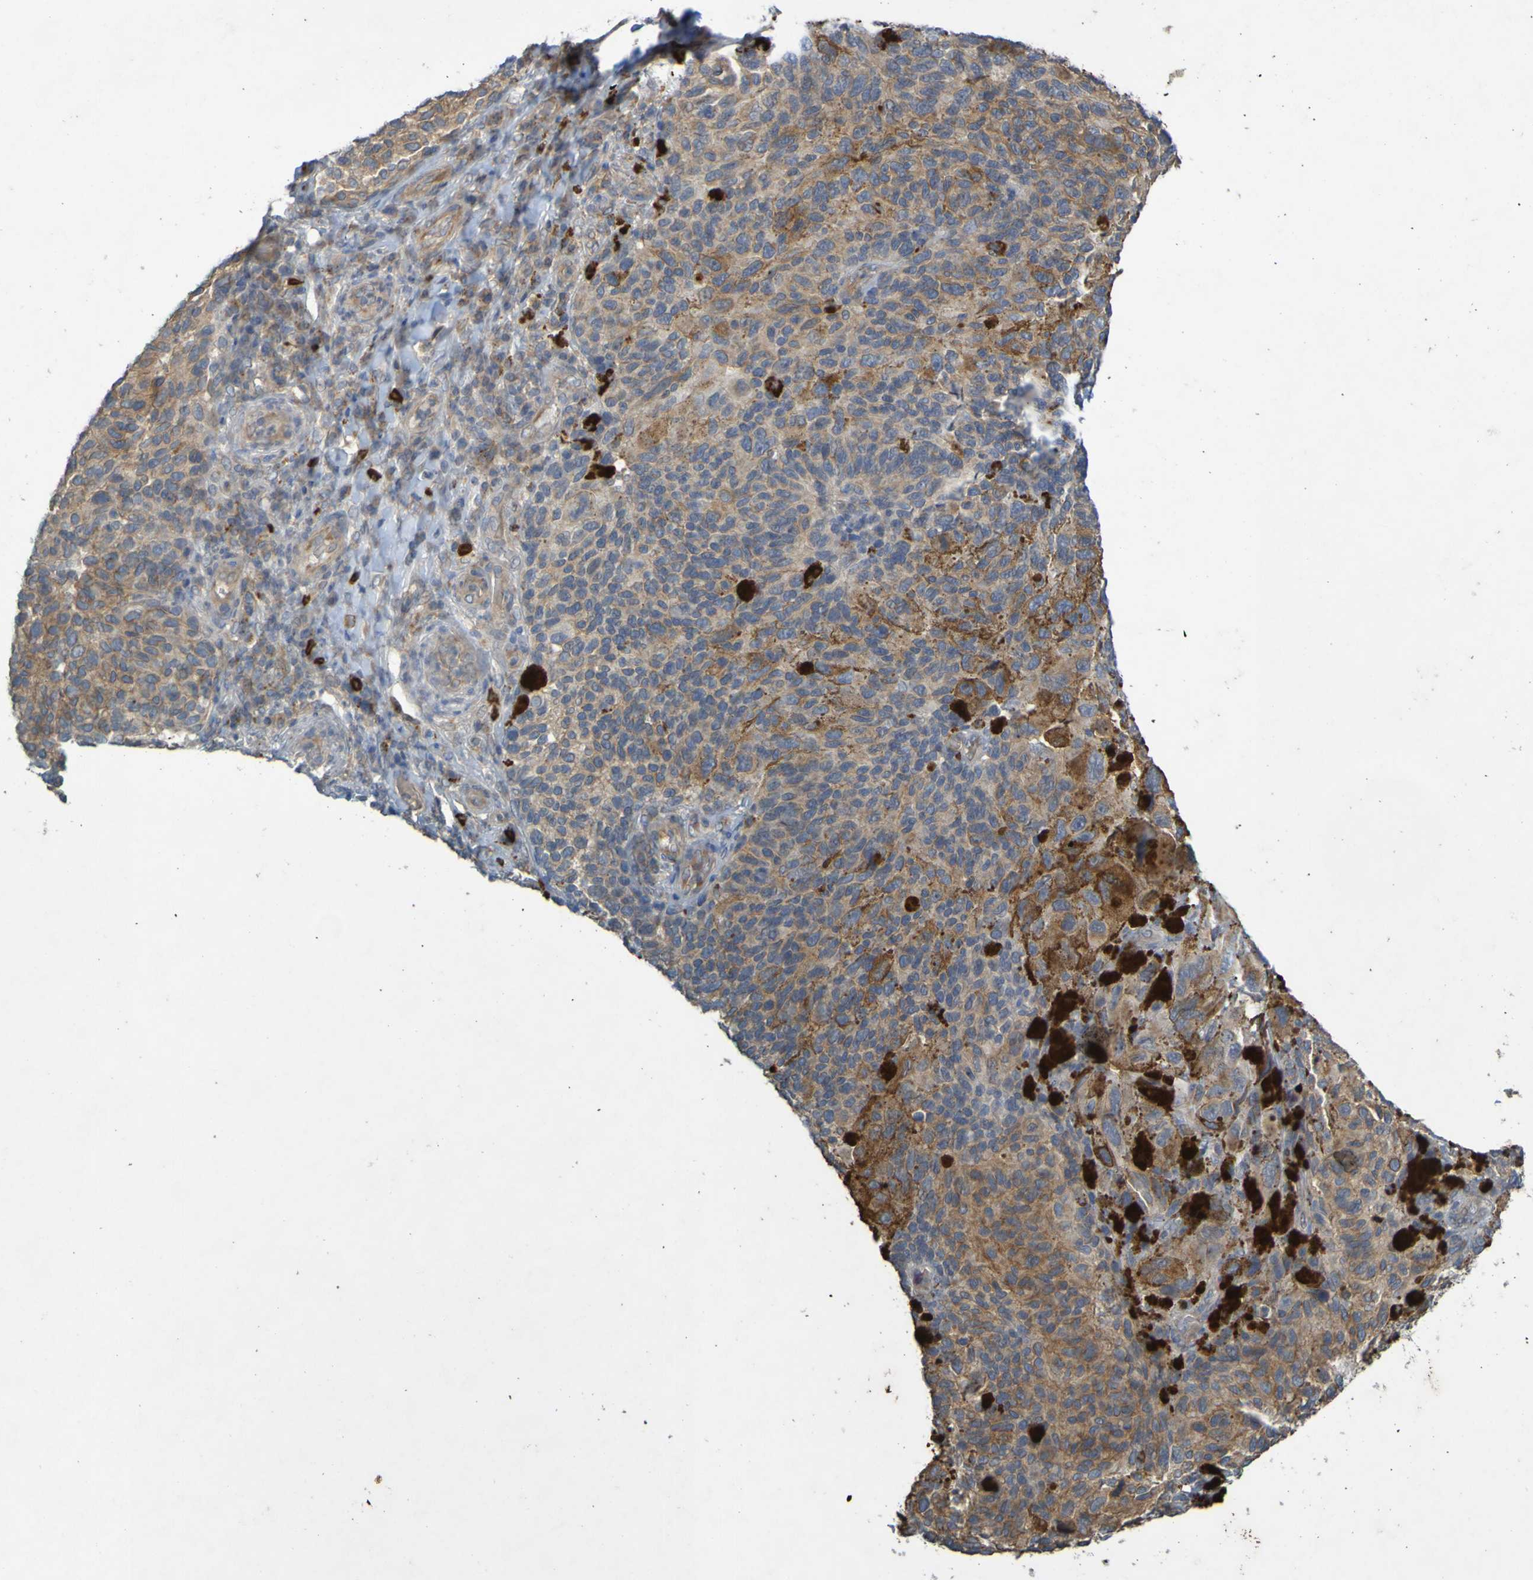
{"staining": {"intensity": "moderate", "quantity": "25%-75%", "location": "cytoplasmic/membranous"}, "tissue": "melanoma", "cell_type": "Tumor cells", "image_type": "cancer", "snomed": [{"axis": "morphology", "description": "Malignant melanoma, NOS"}, {"axis": "topography", "description": "Skin"}], "caption": "Immunohistochemistry staining of malignant melanoma, which displays medium levels of moderate cytoplasmic/membranous expression in approximately 25%-75% of tumor cells indicating moderate cytoplasmic/membranous protein staining. The staining was performed using DAB (brown) for protein detection and nuclei were counterstained in hematoxylin (blue).", "gene": "B3GAT2", "patient": {"sex": "female", "age": 73}}